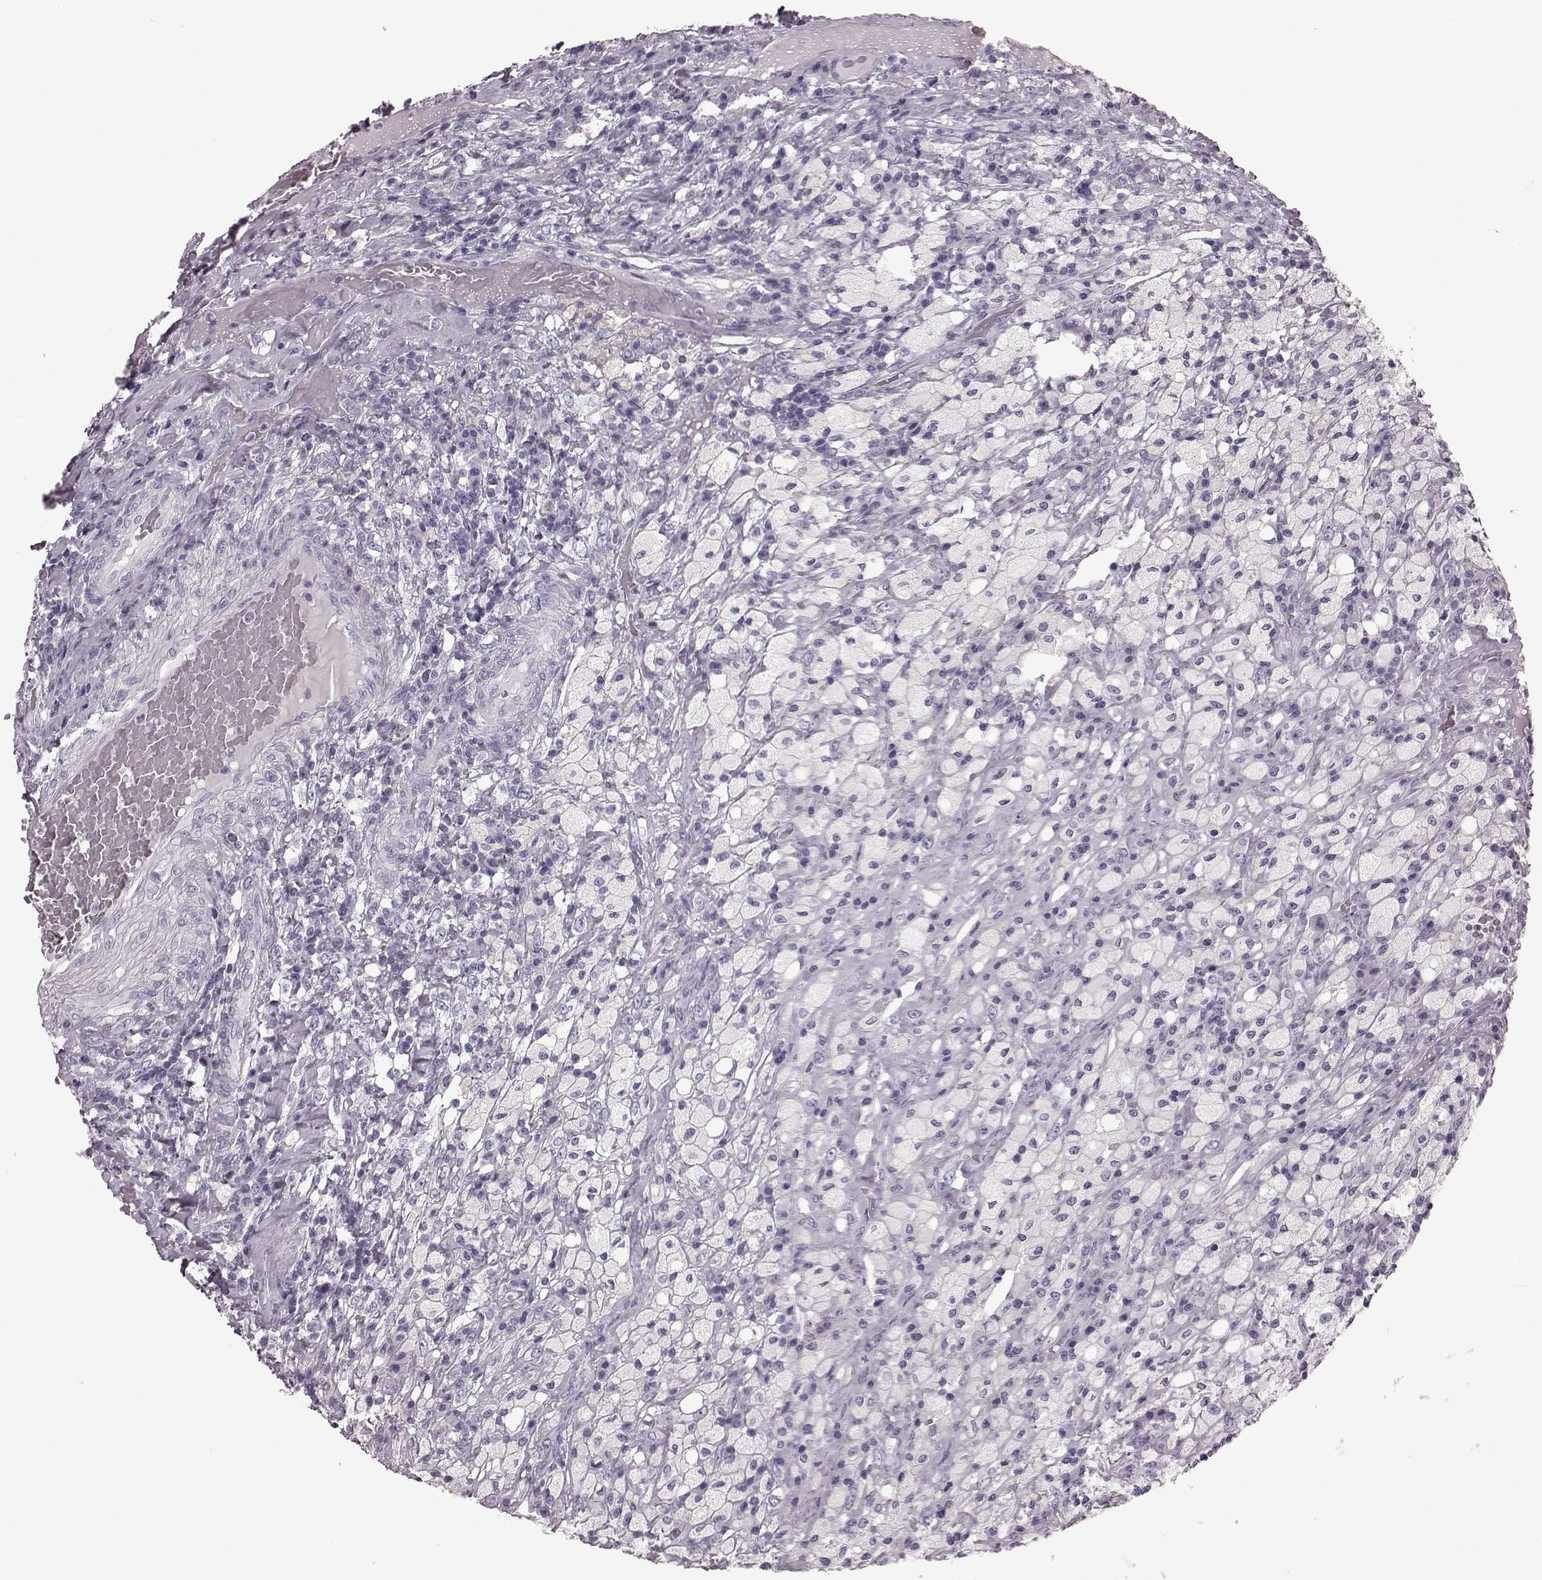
{"staining": {"intensity": "negative", "quantity": "none", "location": "none"}, "tissue": "testis cancer", "cell_type": "Tumor cells", "image_type": "cancer", "snomed": [{"axis": "morphology", "description": "Necrosis, NOS"}, {"axis": "morphology", "description": "Carcinoma, Embryonal, NOS"}, {"axis": "topography", "description": "Testis"}], "caption": "The image shows no significant expression in tumor cells of testis cancer.", "gene": "CRYBA2", "patient": {"sex": "male", "age": 19}}